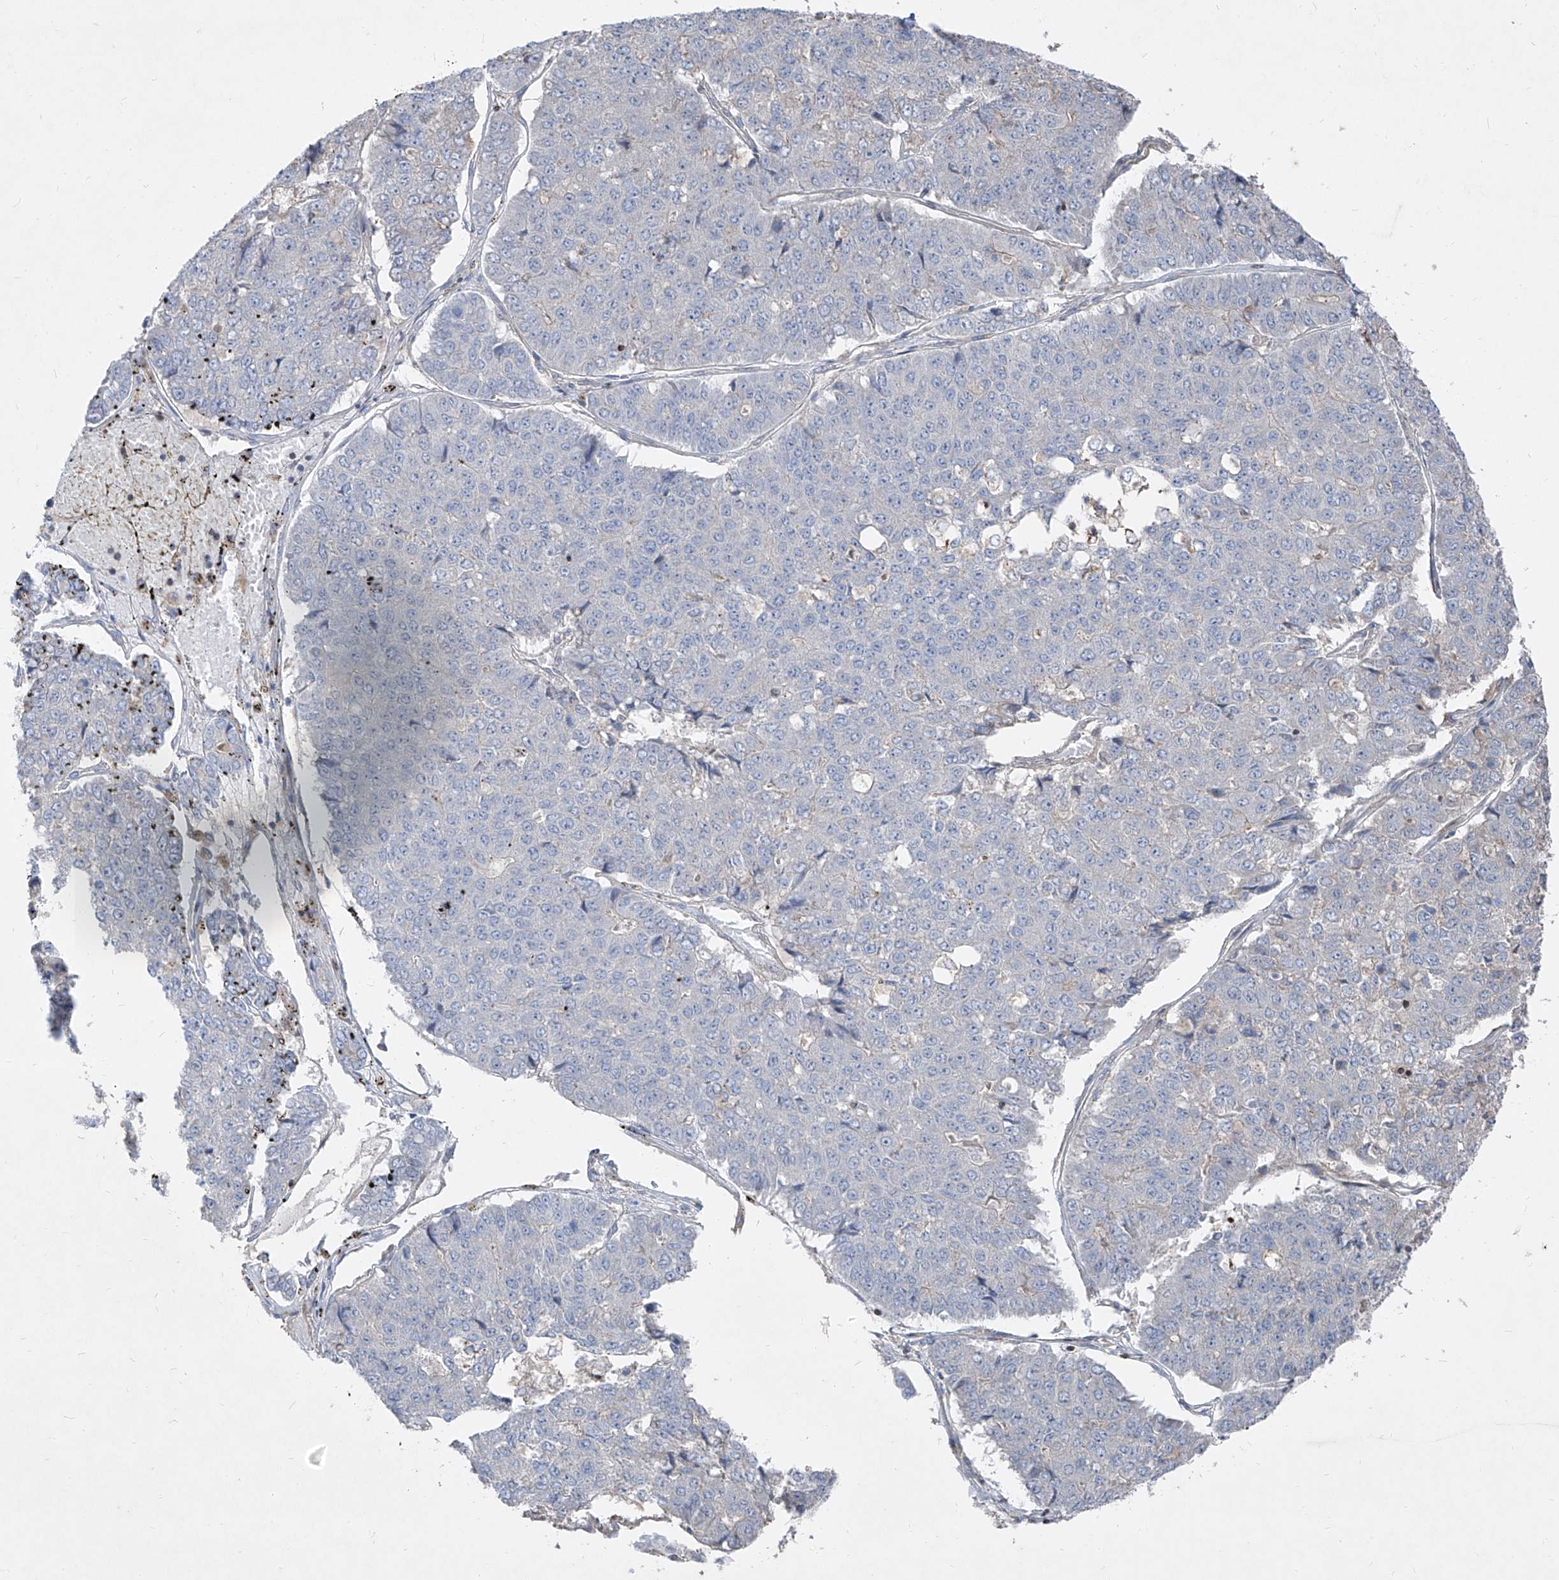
{"staining": {"intensity": "negative", "quantity": "none", "location": "none"}, "tissue": "pancreatic cancer", "cell_type": "Tumor cells", "image_type": "cancer", "snomed": [{"axis": "morphology", "description": "Adenocarcinoma, NOS"}, {"axis": "topography", "description": "Pancreas"}], "caption": "Immunohistochemistry micrograph of neoplastic tissue: human pancreatic cancer stained with DAB (3,3'-diaminobenzidine) reveals no significant protein expression in tumor cells.", "gene": "UFD1", "patient": {"sex": "male", "age": 50}}